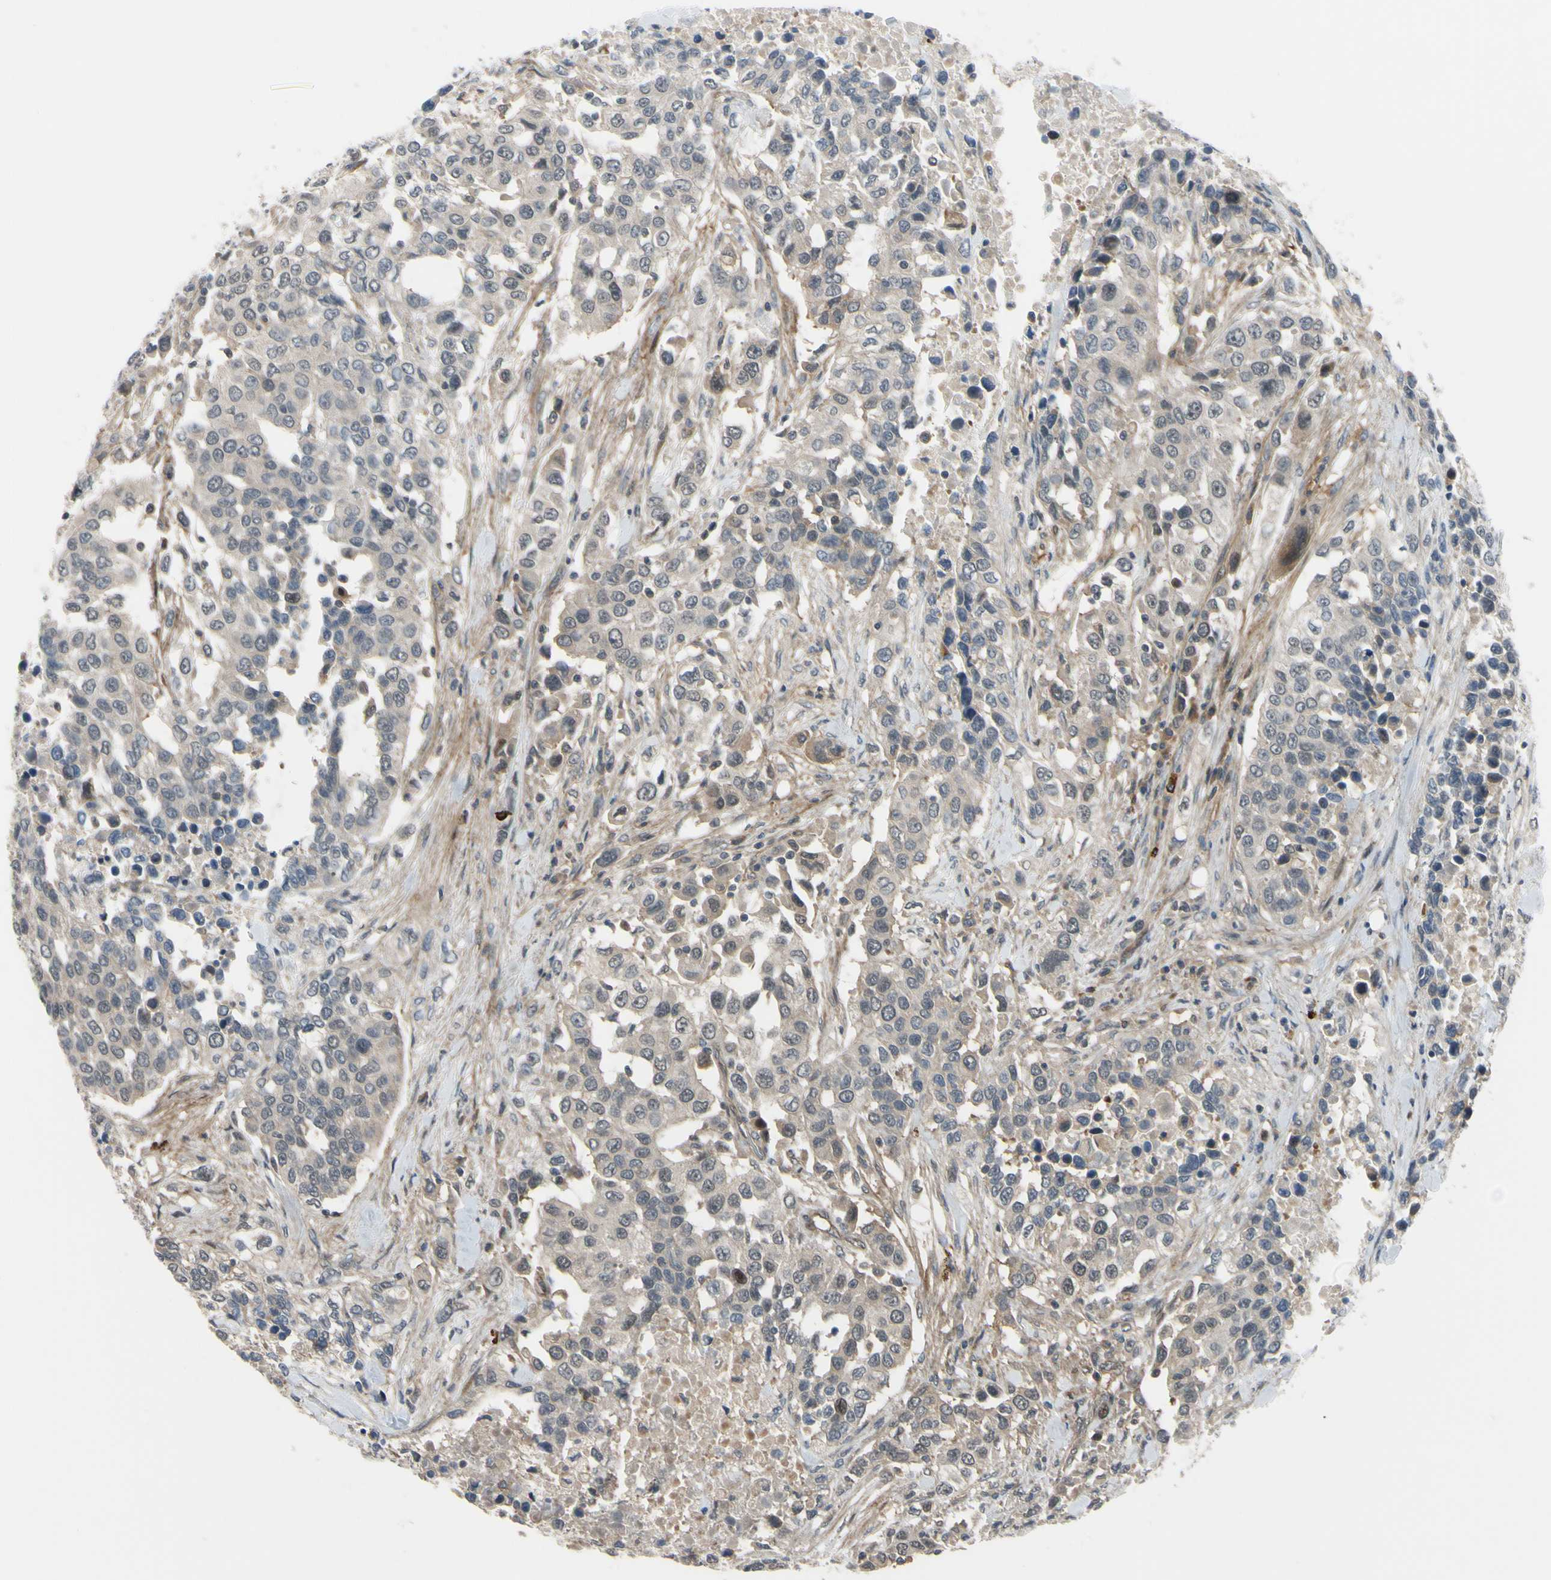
{"staining": {"intensity": "weak", "quantity": ">75%", "location": "cytoplasmic/membranous"}, "tissue": "urothelial cancer", "cell_type": "Tumor cells", "image_type": "cancer", "snomed": [{"axis": "morphology", "description": "Urothelial carcinoma, High grade"}, {"axis": "topography", "description": "Urinary bladder"}], "caption": "Protein analysis of urothelial carcinoma (high-grade) tissue reveals weak cytoplasmic/membranous expression in about >75% of tumor cells.", "gene": "COMMD9", "patient": {"sex": "female", "age": 80}}